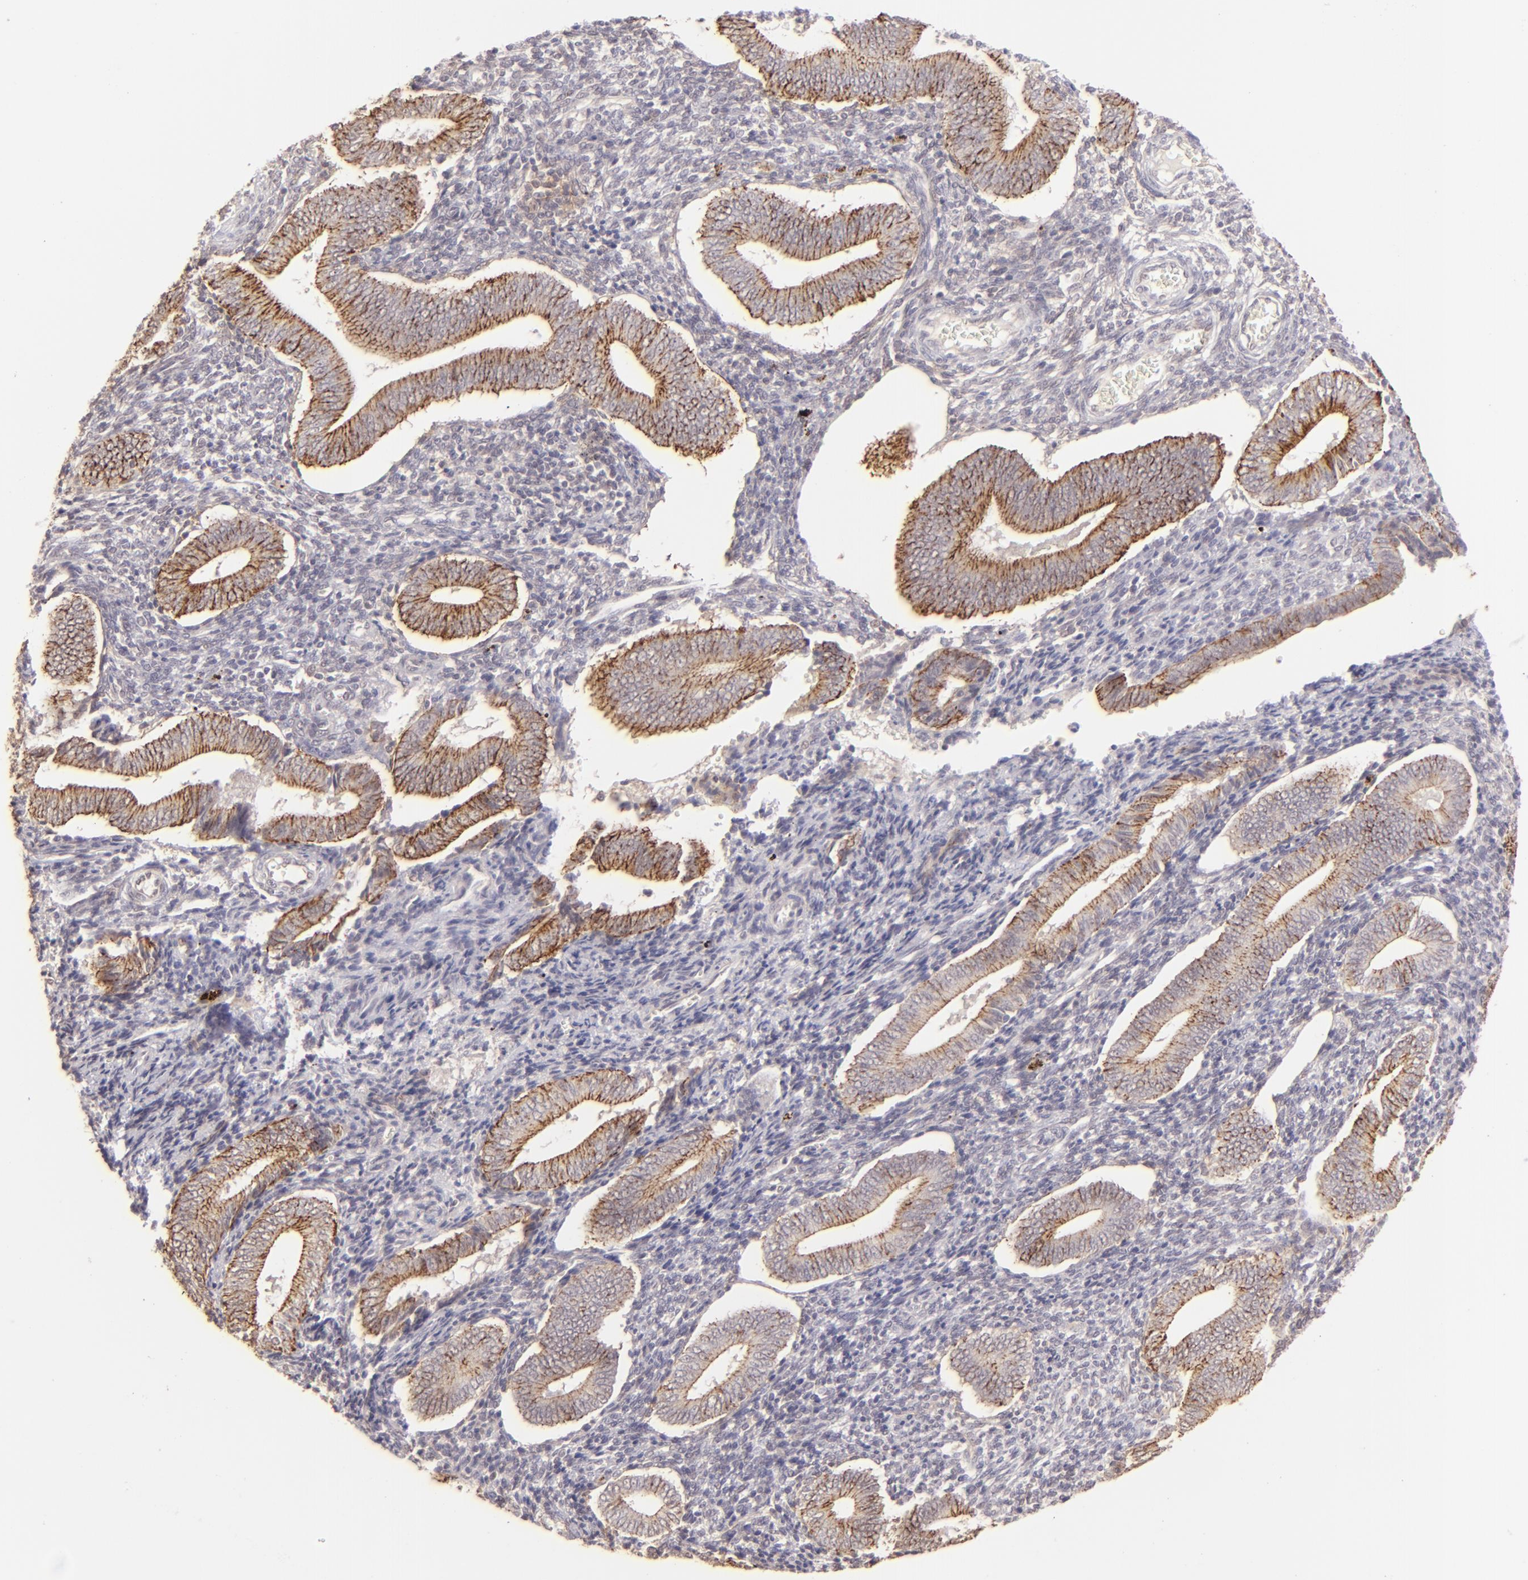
{"staining": {"intensity": "negative", "quantity": "none", "location": "none"}, "tissue": "endometrium", "cell_type": "Cells in endometrial stroma", "image_type": "normal", "snomed": [{"axis": "morphology", "description": "Normal tissue, NOS"}, {"axis": "topography", "description": "Uterus"}, {"axis": "topography", "description": "Endometrium"}], "caption": "This is an immunohistochemistry (IHC) image of unremarkable endometrium. There is no positivity in cells in endometrial stroma.", "gene": "CLDN1", "patient": {"sex": "female", "age": 33}}